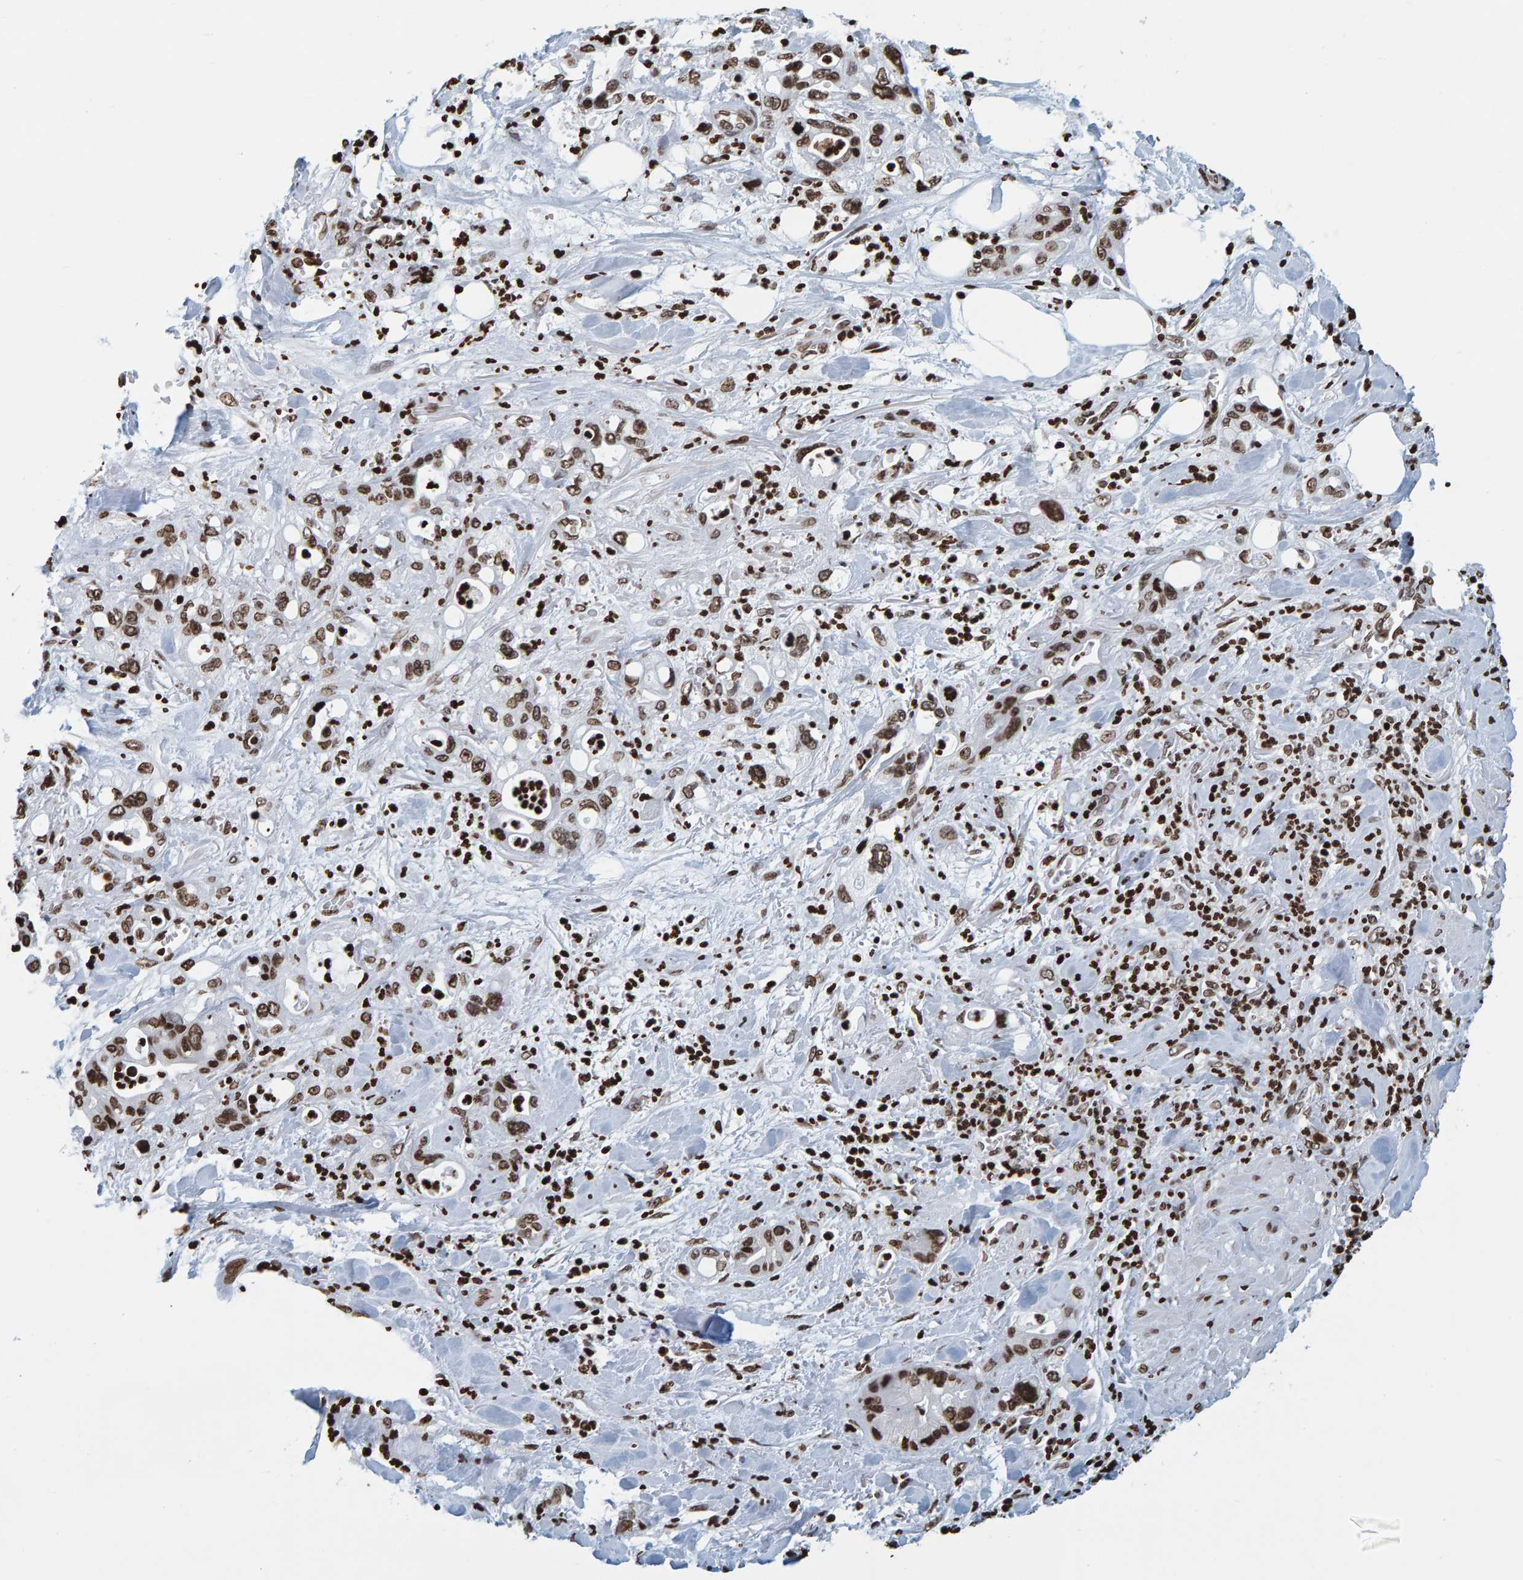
{"staining": {"intensity": "strong", "quantity": ">75%", "location": "nuclear"}, "tissue": "pancreatic cancer", "cell_type": "Tumor cells", "image_type": "cancer", "snomed": [{"axis": "morphology", "description": "Adenocarcinoma, NOS"}, {"axis": "topography", "description": "Pancreas"}], "caption": "Immunohistochemistry (IHC) (DAB) staining of pancreatic cancer displays strong nuclear protein expression in approximately >75% of tumor cells. The protein is shown in brown color, while the nuclei are stained blue.", "gene": "BRF2", "patient": {"sex": "male", "age": 70}}